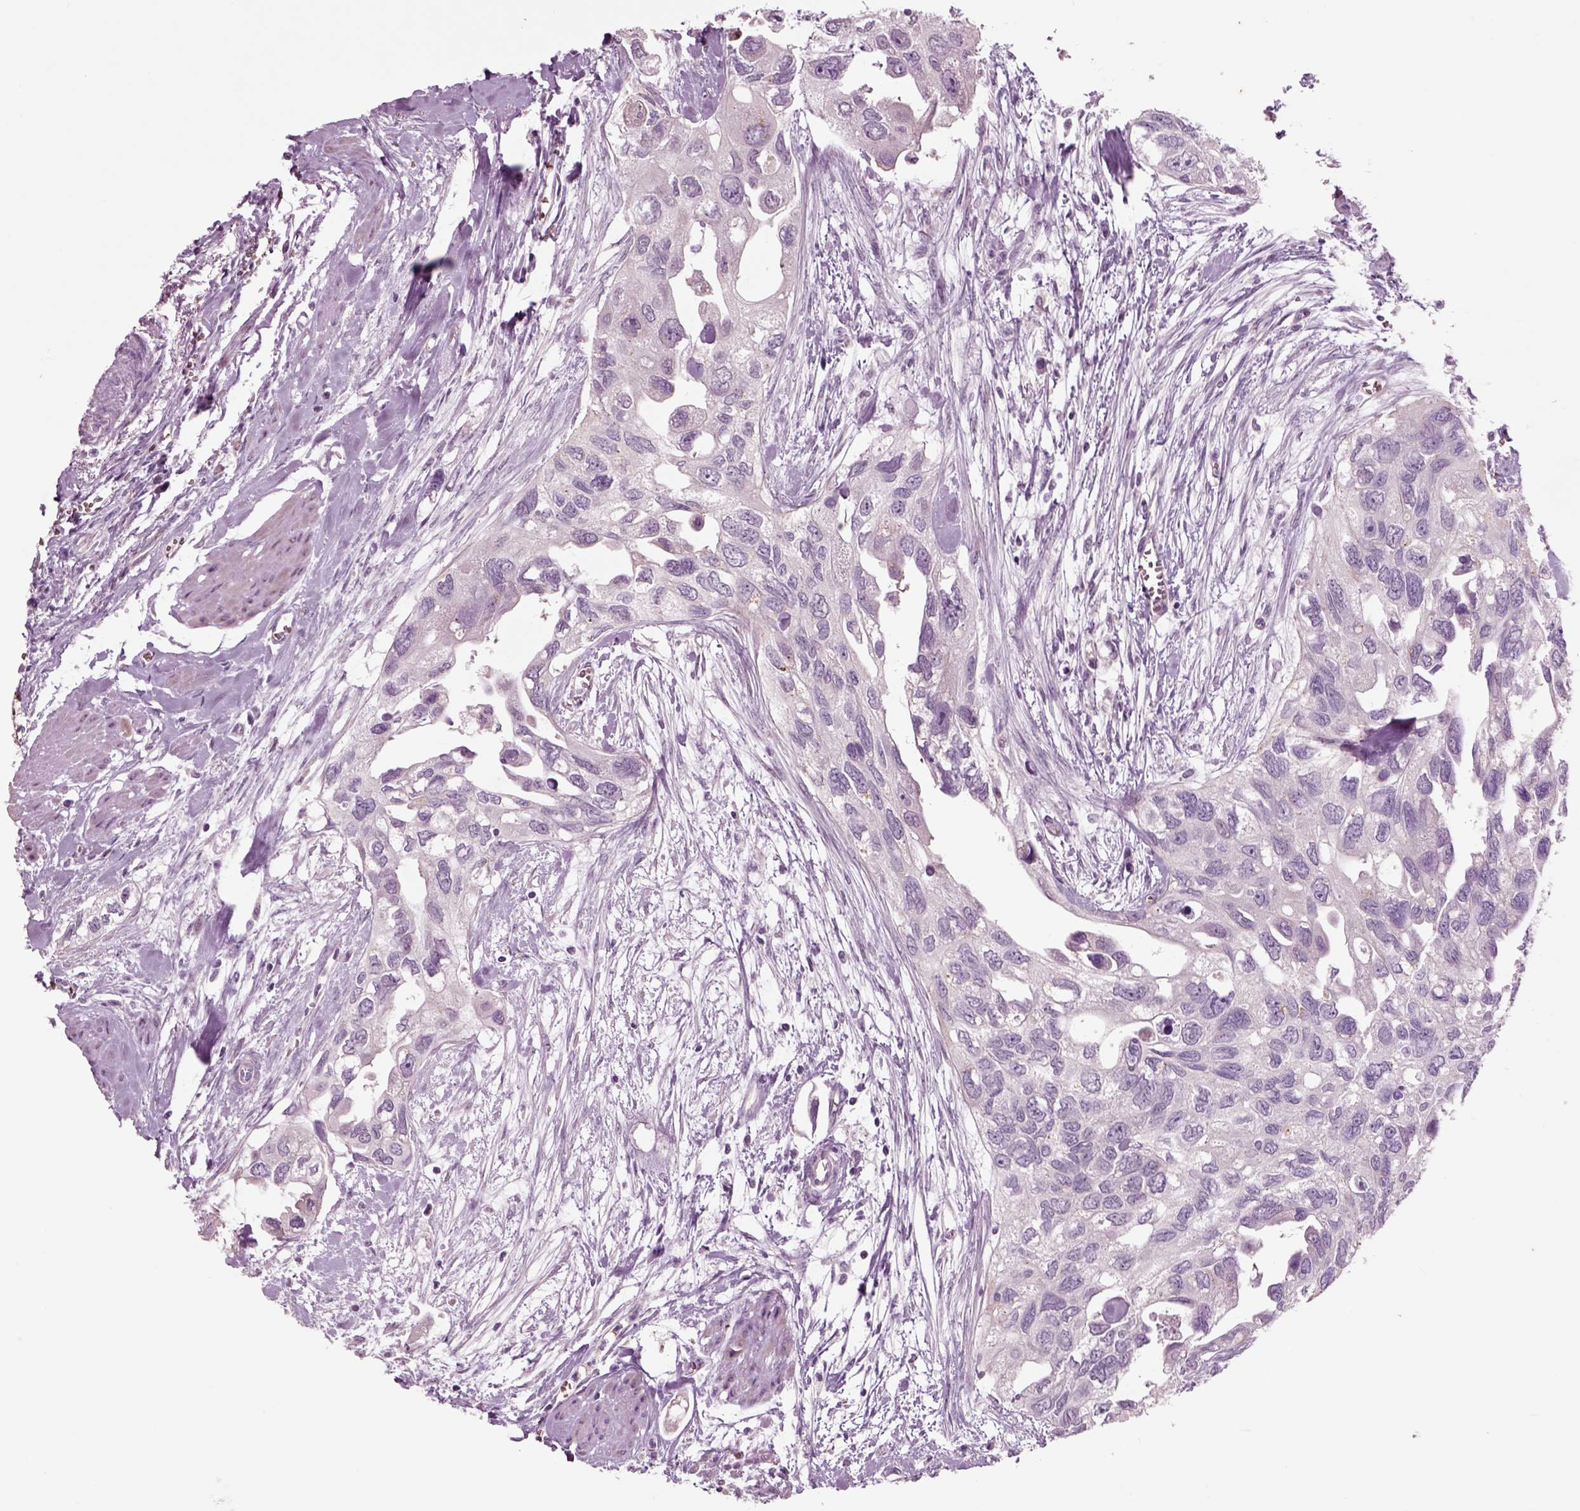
{"staining": {"intensity": "negative", "quantity": "none", "location": "none"}, "tissue": "urothelial cancer", "cell_type": "Tumor cells", "image_type": "cancer", "snomed": [{"axis": "morphology", "description": "Urothelial carcinoma, High grade"}, {"axis": "topography", "description": "Urinary bladder"}], "caption": "An immunohistochemistry (IHC) micrograph of urothelial carcinoma (high-grade) is shown. There is no staining in tumor cells of urothelial carcinoma (high-grade).", "gene": "CHGB", "patient": {"sex": "male", "age": 59}}